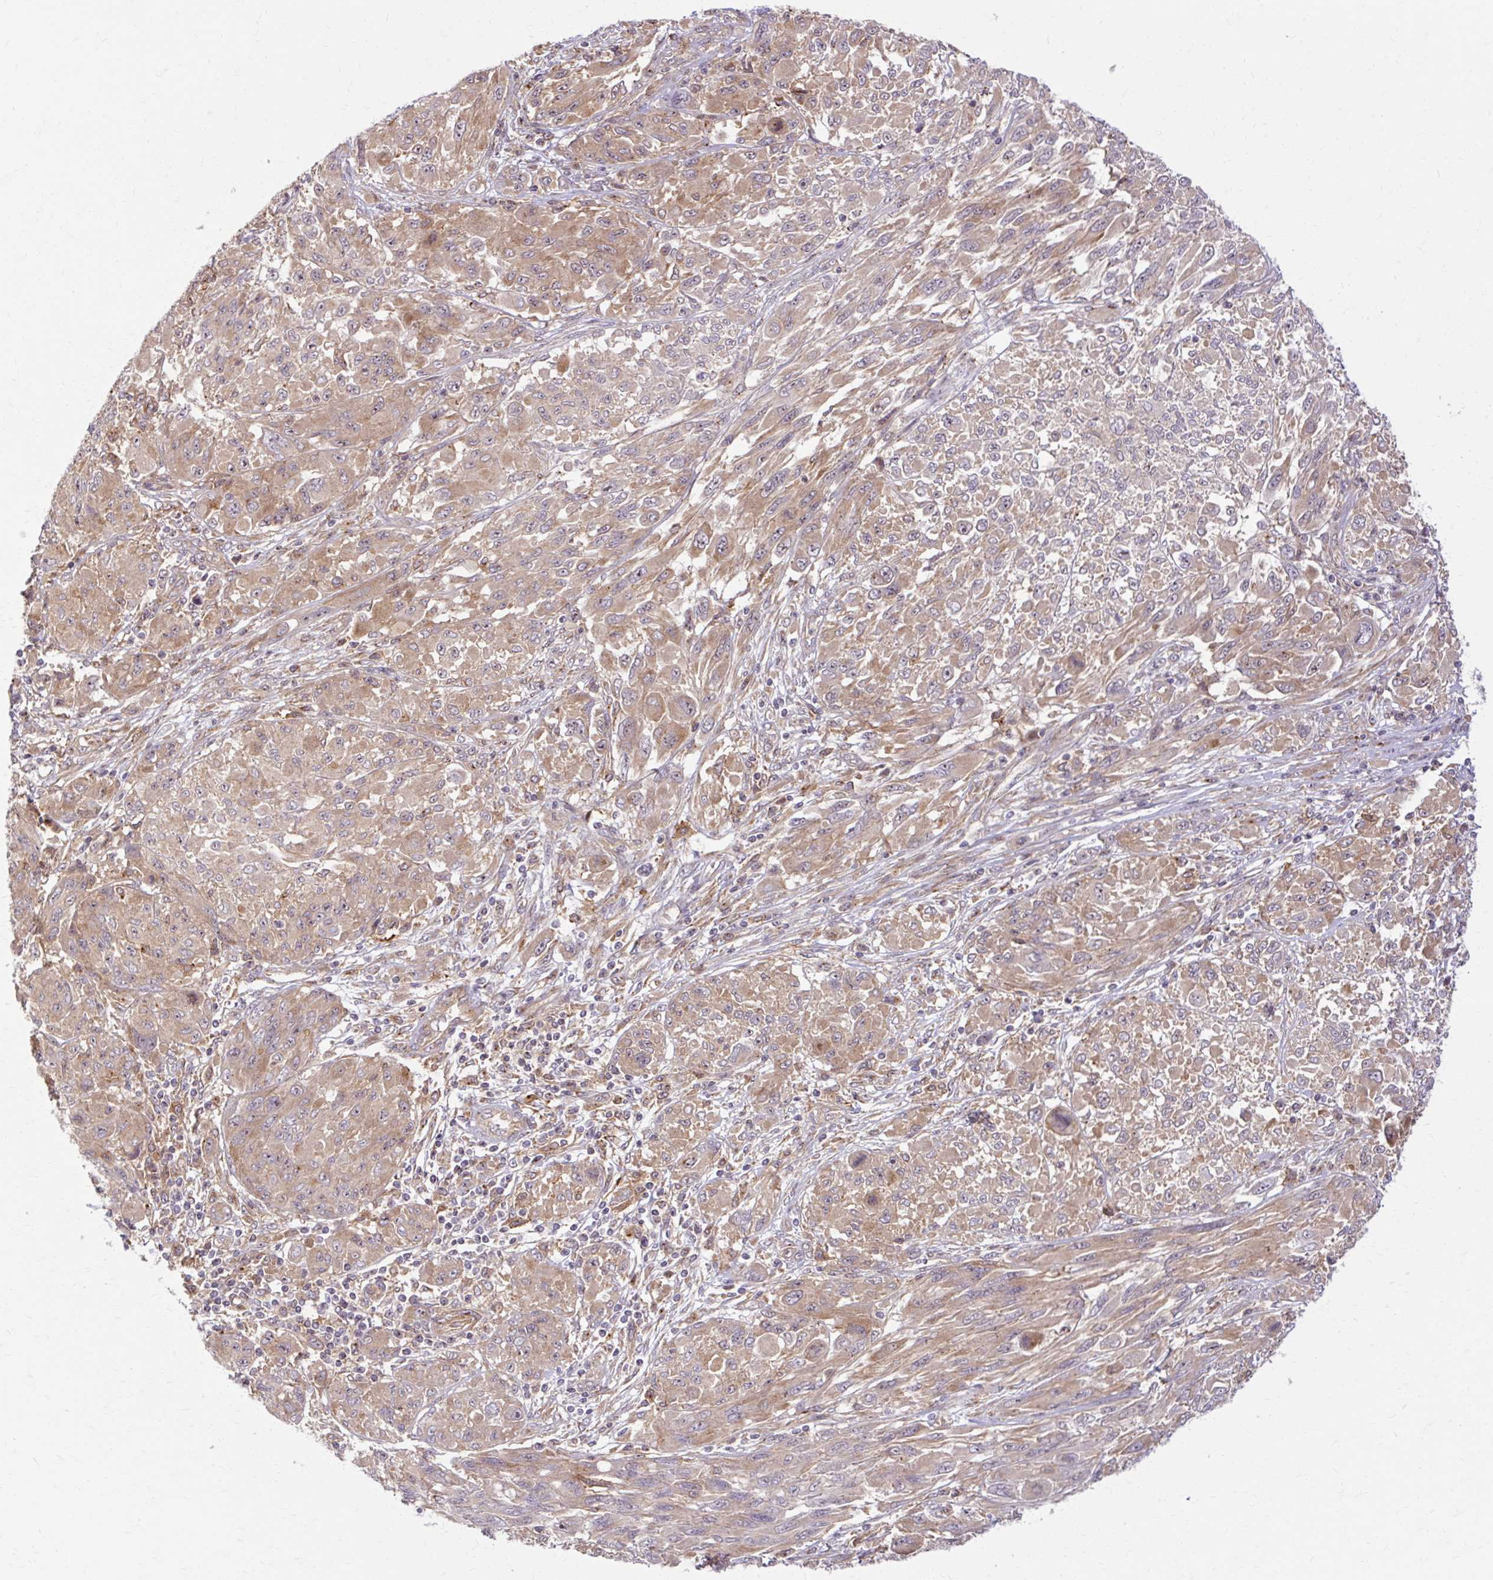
{"staining": {"intensity": "moderate", "quantity": ">75%", "location": "cytoplasmic/membranous"}, "tissue": "melanoma", "cell_type": "Tumor cells", "image_type": "cancer", "snomed": [{"axis": "morphology", "description": "Malignant melanoma, NOS"}, {"axis": "topography", "description": "Skin"}], "caption": "Immunohistochemistry (IHC) (DAB) staining of melanoma exhibits moderate cytoplasmic/membranous protein staining in approximately >75% of tumor cells.", "gene": "MZT2B", "patient": {"sex": "female", "age": 91}}